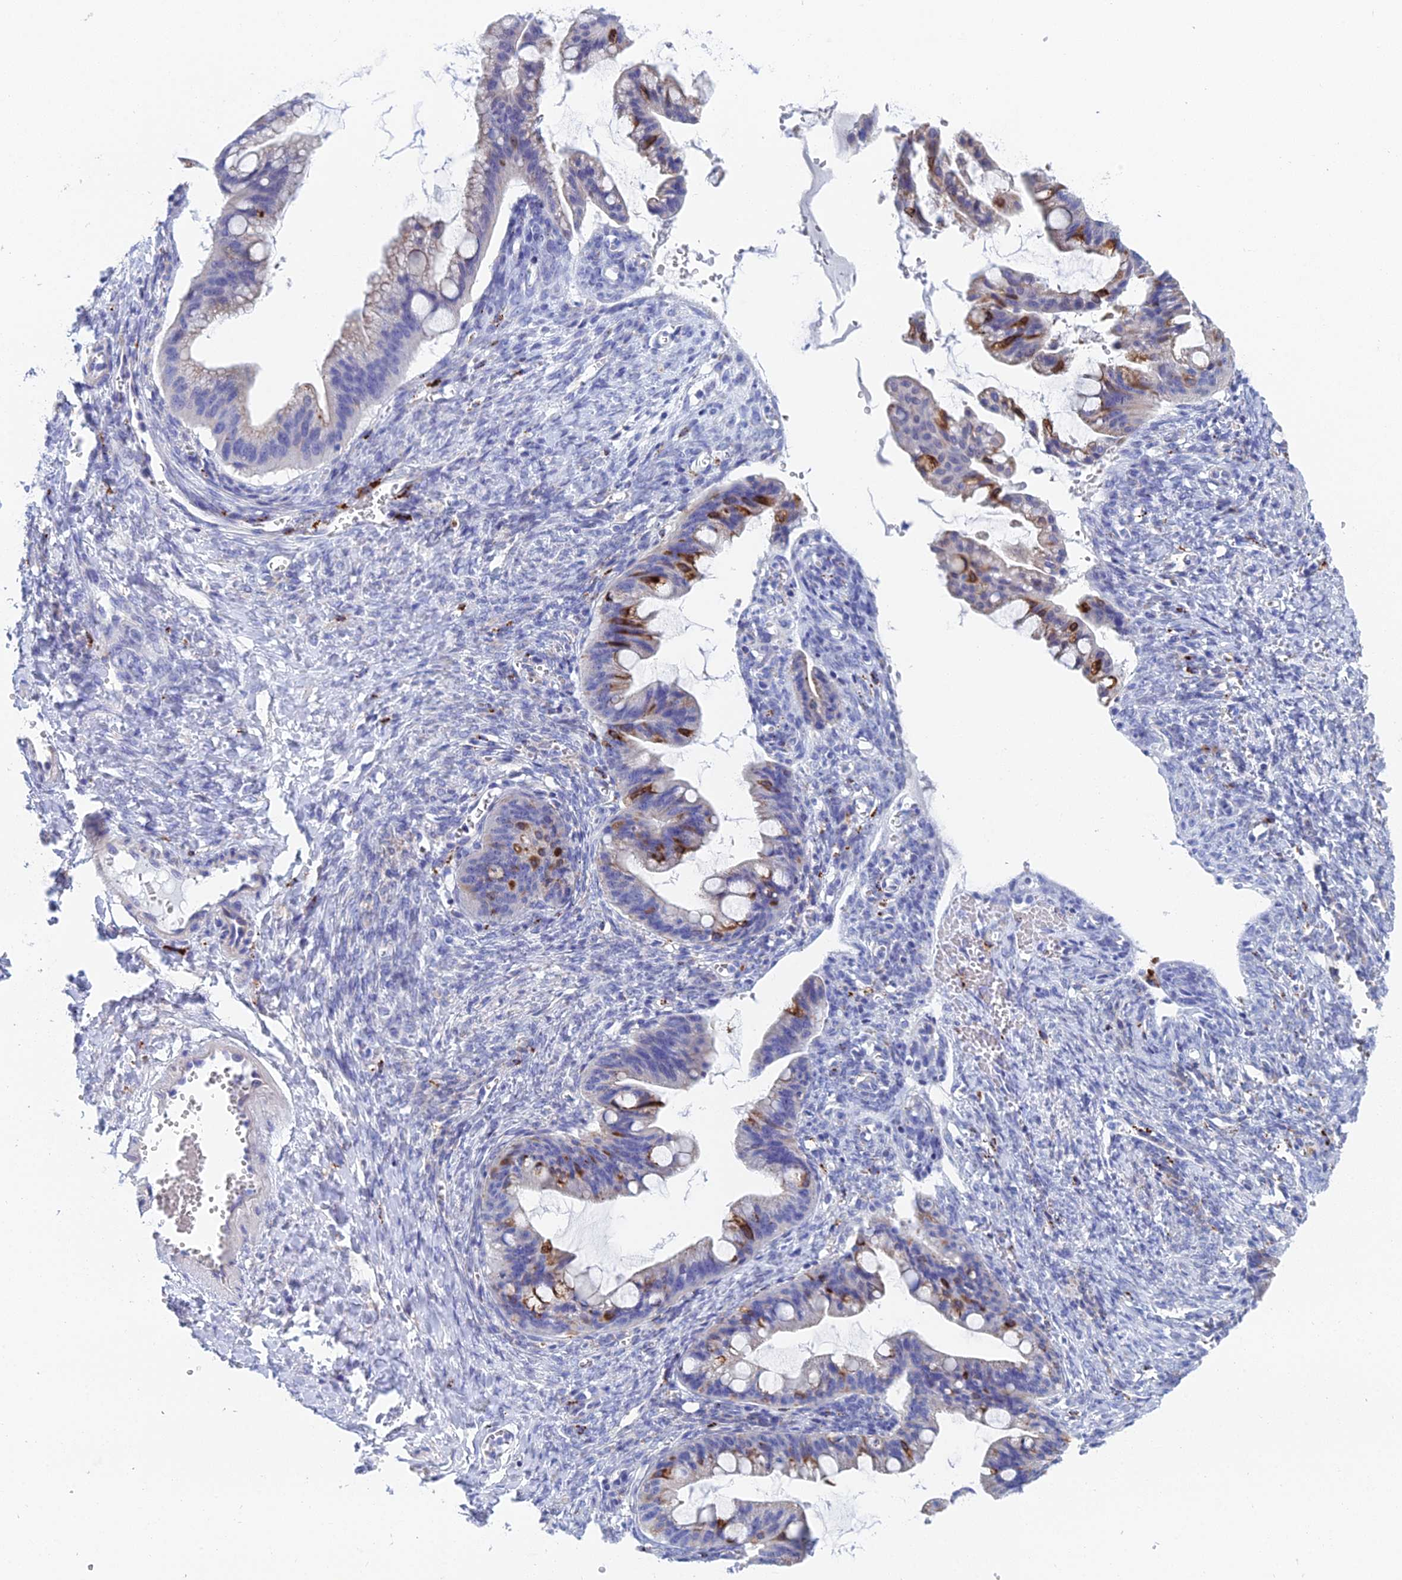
{"staining": {"intensity": "moderate", "quantity": "<25%", "location": "cytoplasmic/membranous"}, "tissue": "ovarian cancer", "cell_type": "Tumor cells", "image_type": "cancer", "snomed": [{"axis": "morphology", "description": "Cystadenocarcinoma, mucinous, NOS"}, {"axis": "topography", "description": "Ovary"}], "caption": "Ovarian cancer stained with a brown dye exhibits moderate cytoplasmic/membranous positive positivity in approximately <25% of tumor cells.", "gene": "CFAP210", "patient": {"sex": "female", "age": 73}}